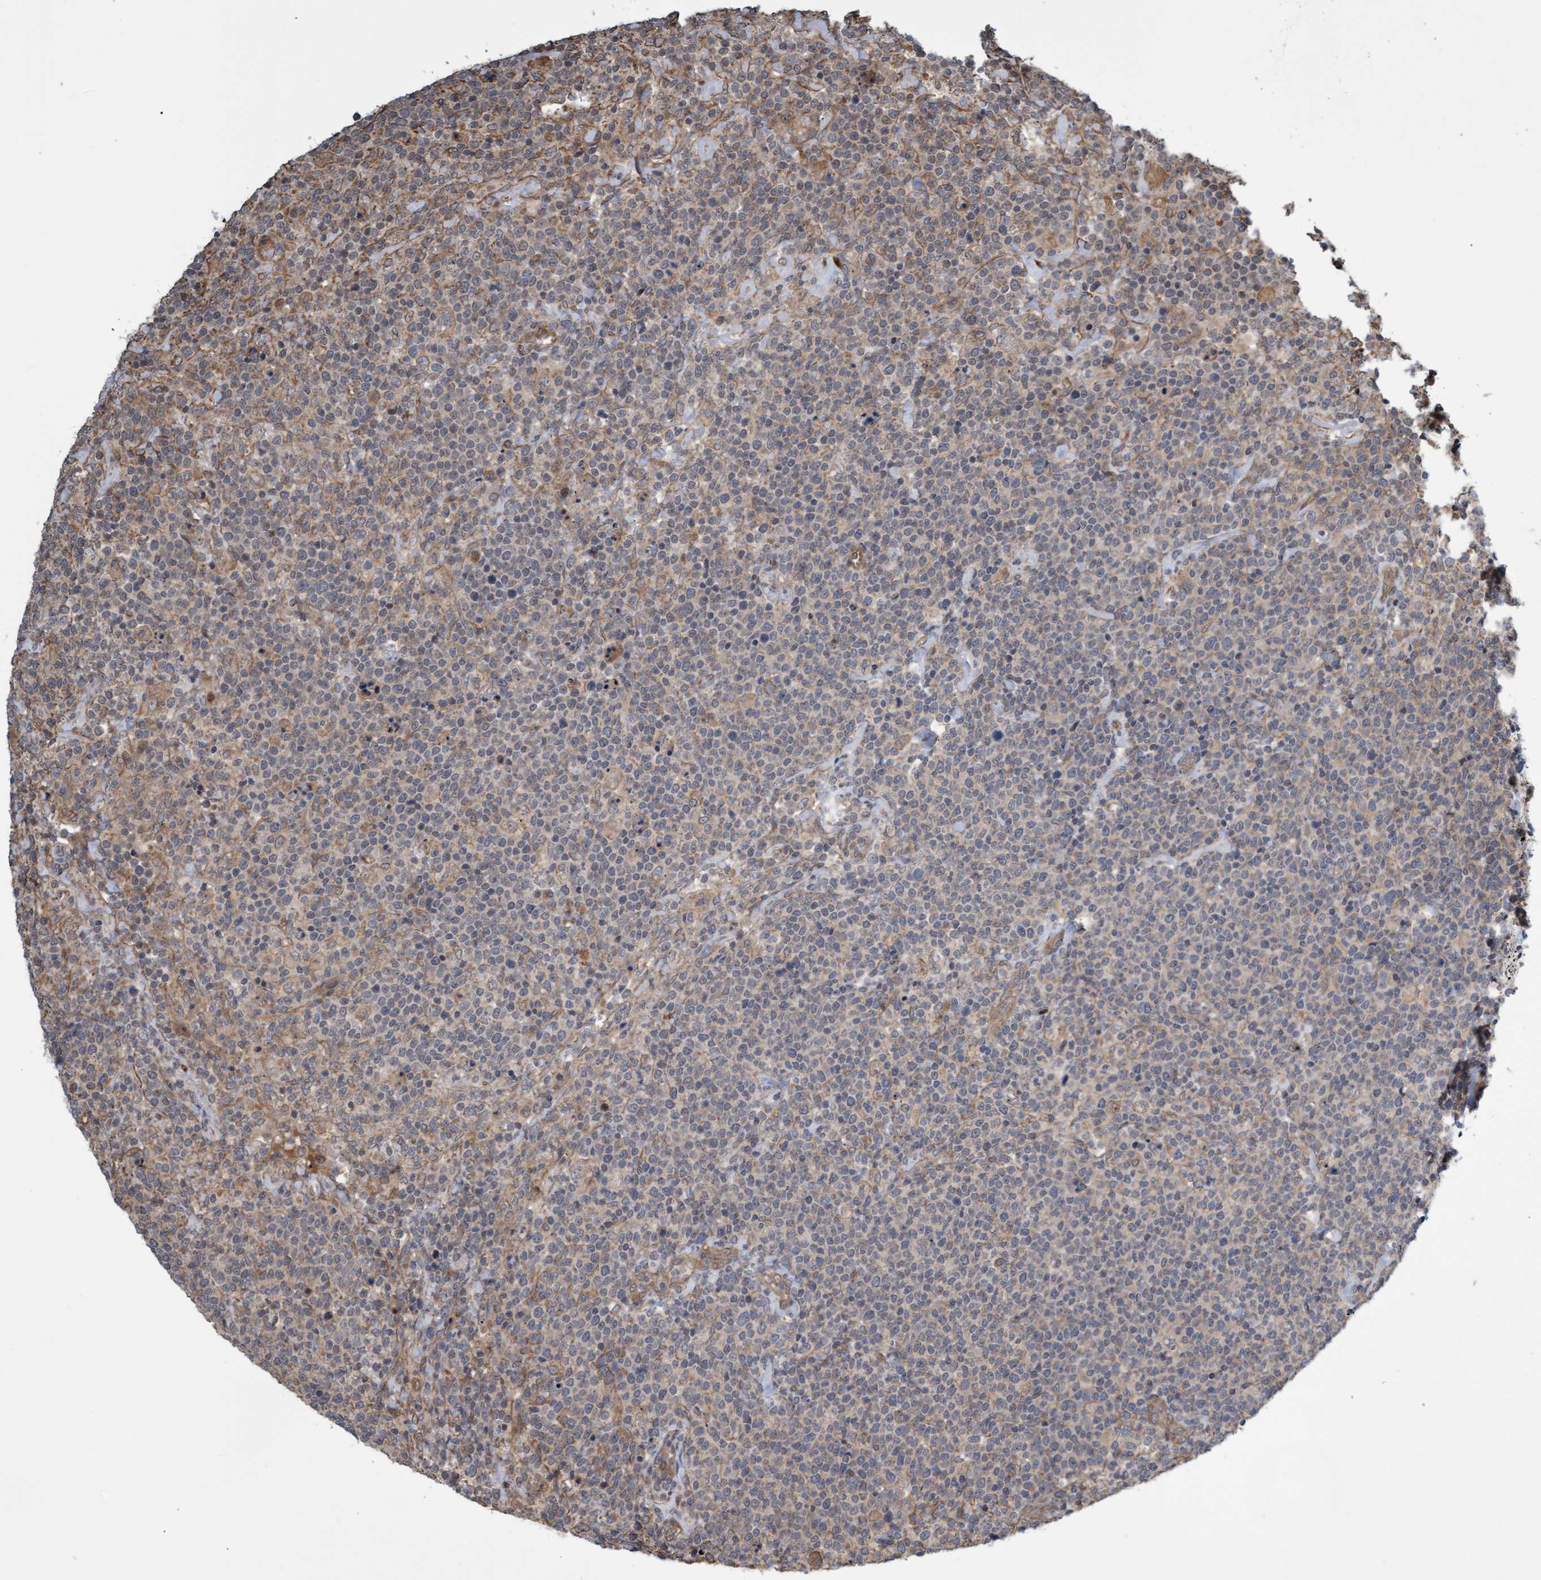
{"staining": {"intensity": "weak", "quantity": "25%-75%", "location": "cytoplasmic/membranous"}, "tissue": "lymphoma", "cell_type": "Tumor cells", "image_type": "cancer", "snomed": [{"axis": "morphology", "description": "Malignant lymphoma, non-Hodgkin's type, High grade"}, {"axis": "topography", "description": "Lymph node"}], "caption": "This is an image of immunohistochemistry staining of lymphoma, which shows weak expression in the cytoplasmic/membranous of tumor cells.", "gene": "TNFRSF10B", "patient": {"sex": "male", "age": 61}}